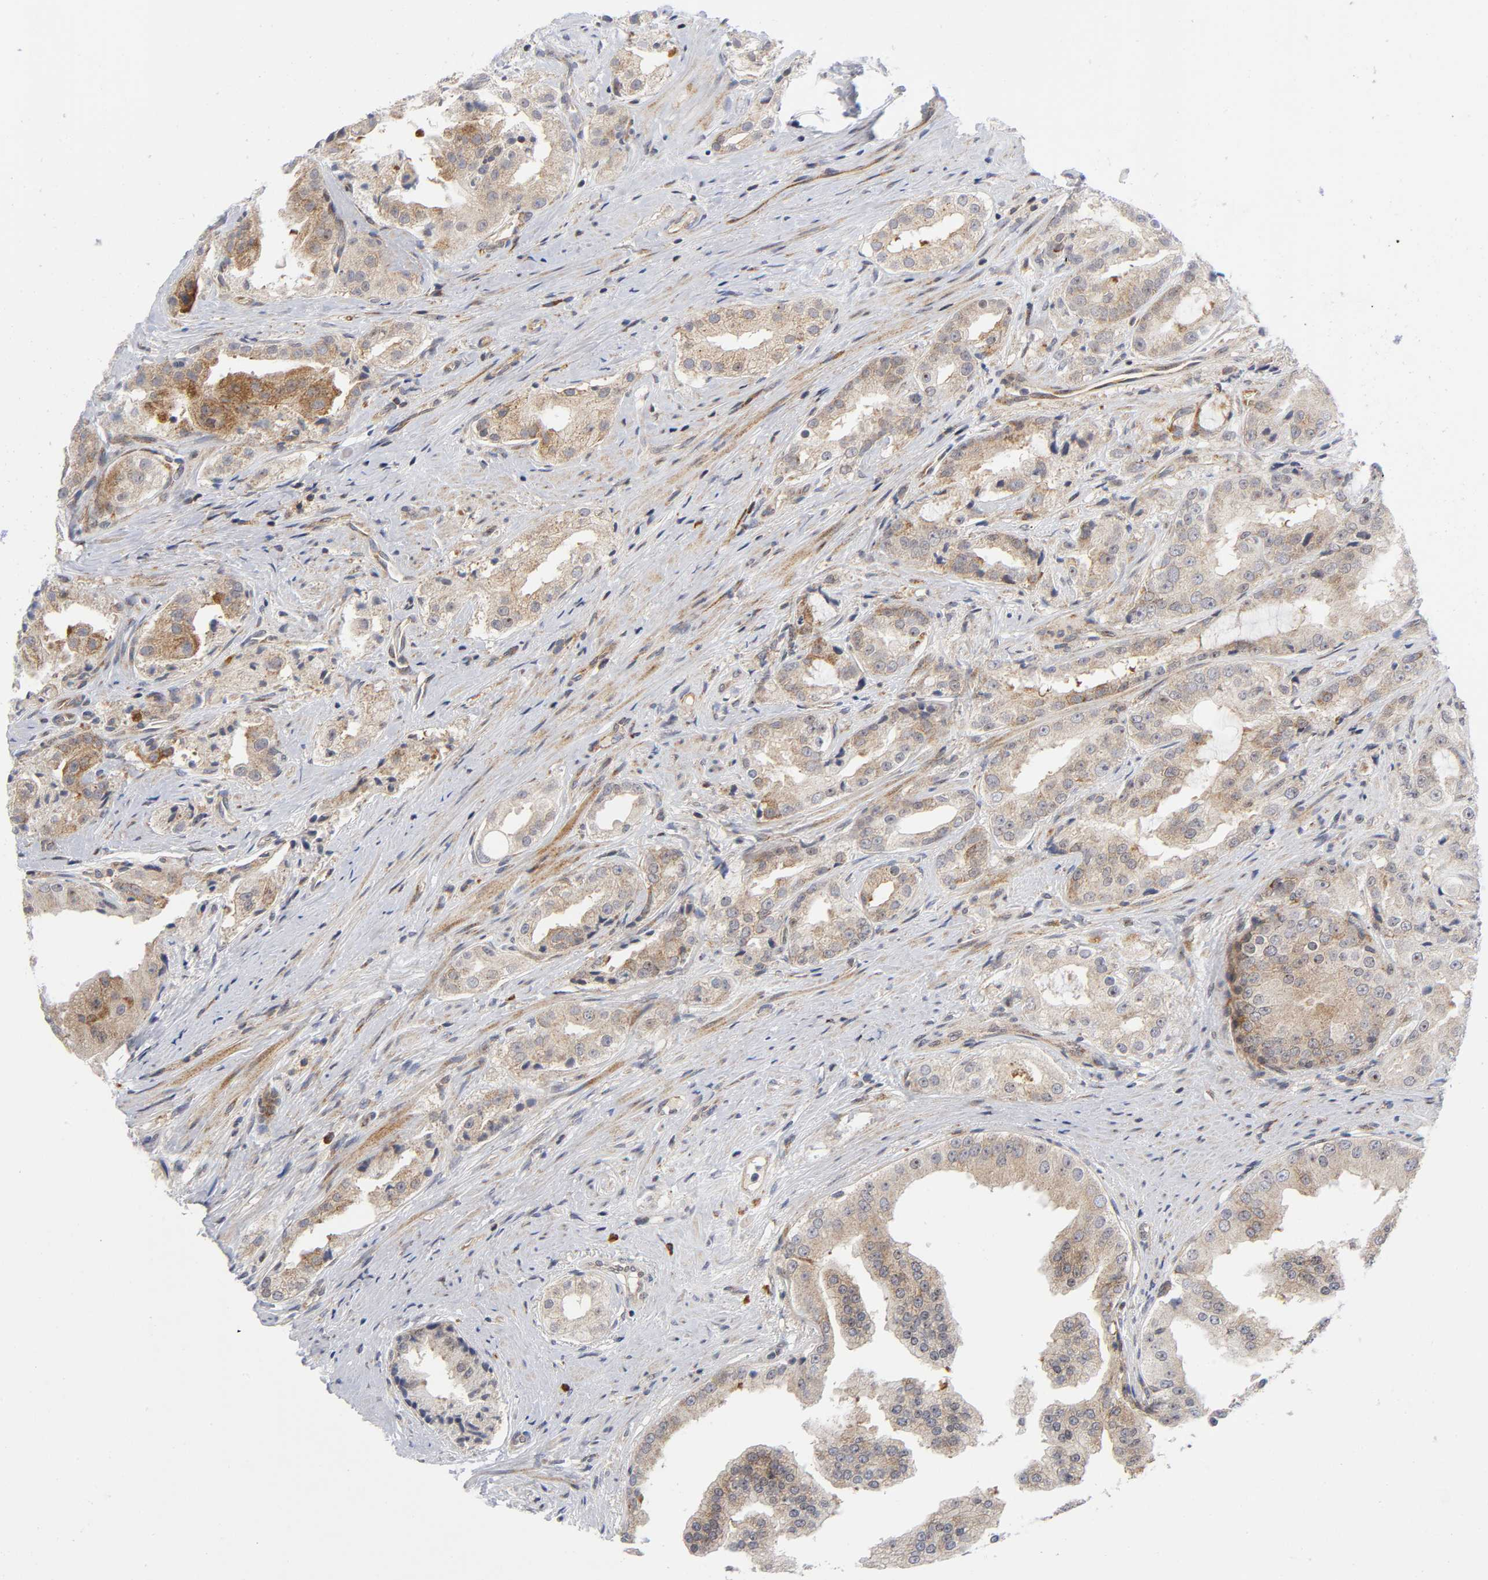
{"staining": {"intensity": "weak", "quantity": ">75%", "location": "cytoplasmic/membranous"}, "tissue": "prostate cancer", "cell_type": "Tumor cells", "image_type": "cancer", "snomed": [{"axis": "morphology", "description": "Adenocarcinoma, High grade"}, {"axis": "topography", "description": "Prostate"}], "caption": "Prostate cancer (adenocarcinoma (high-grade)) was stained to show a protein in brown. There is low levels of weak cytoplasmic/membranous expression in approximately >75% of tumor cells. The protein is stained brown, and the nuclei are stained in blue (DAB (3,3'-diaminobenzidine) IHC with brightfield microscopy, high magnification).", "gene": "EIF5", "patient": {"sex": "male", "age": 73}}